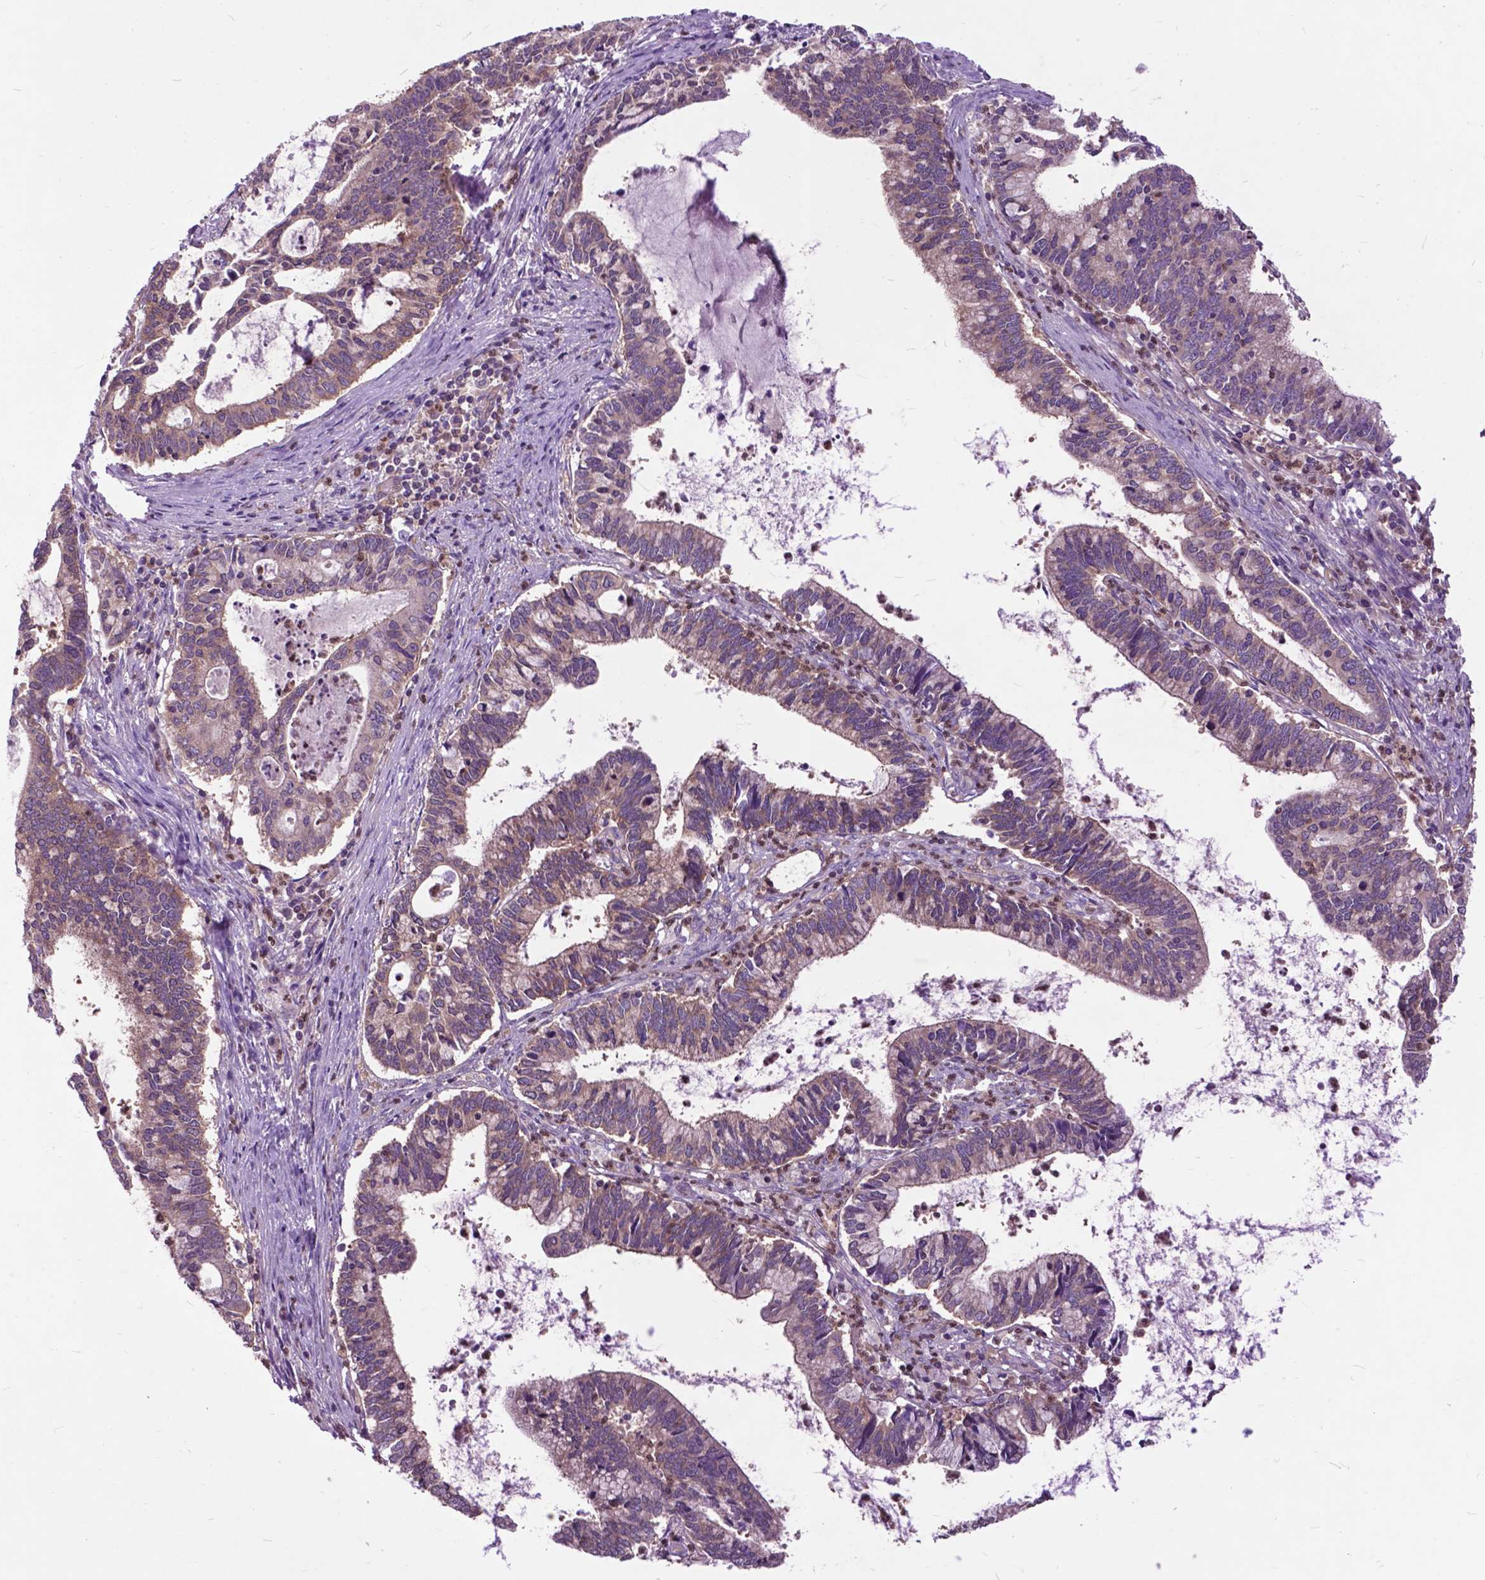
{"staining": {"intensity": "moderate", "quantity": ">75%", "location": "cytoplasmic/membranous"}, "tissue": "cervical cancer", "cell_type": "Tumor cells", "image_type": "cancer", "snomed": [{"axis": "morphology", "description": "Adenocarcinoma, NOS"}, {"axis": "topography", "description": "Cervix"}], "caption": "Human cervical cancer stained with a protein marker displays moderate staining in tumor cells.", "gene": "ARAF", "patient": {"sex": "female", "age": 42}}